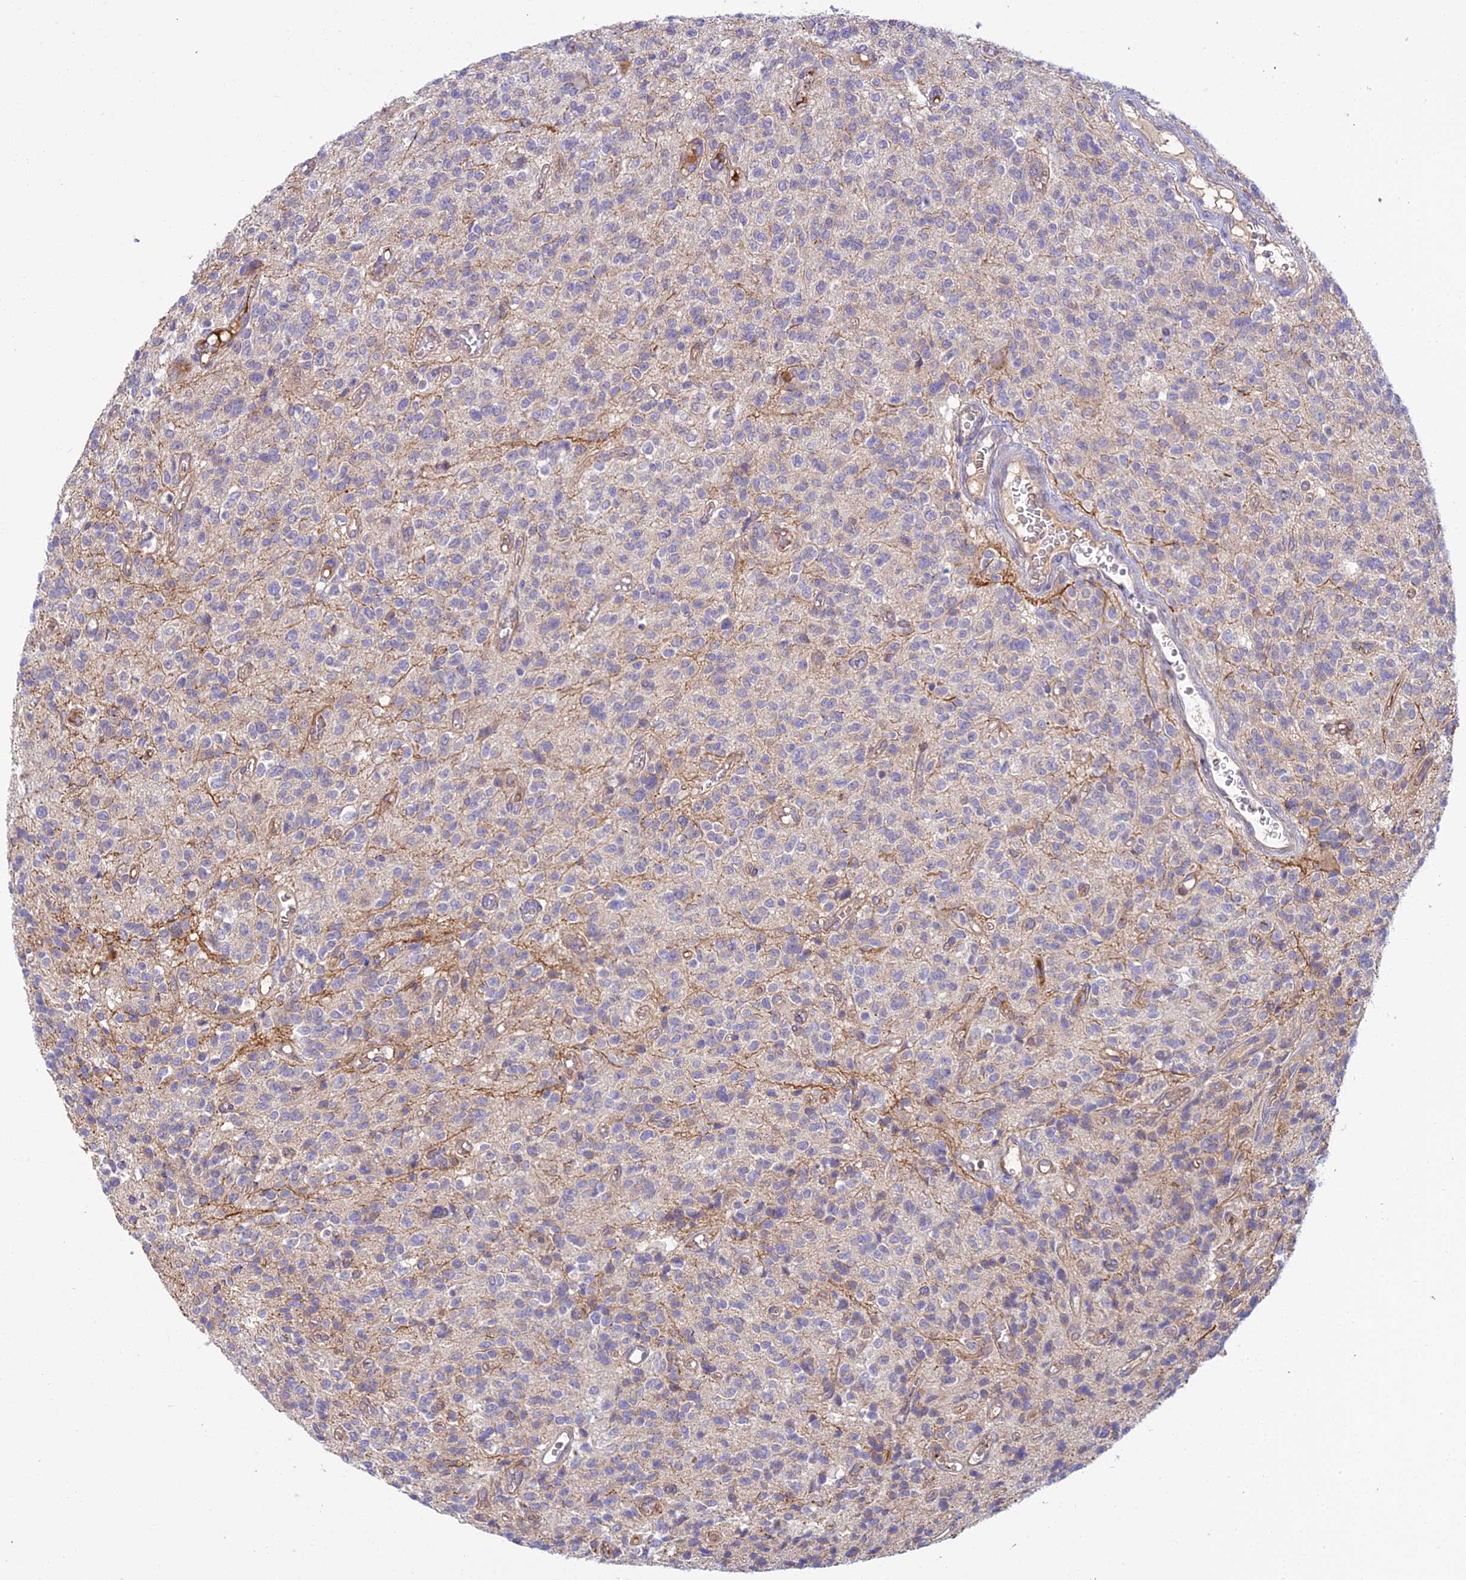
{"staining": {"intensity": "weak", "quantity": "<25%", "location": "cytoplasmic/membranous"}, "tissue": "glioma", "cell_type": "Tumor cells", "image_type": "cancer", "snomed": [{"axis": "morphology", "description": "Glioma, malignant, High grade"}, {"axis": "topography", "description": "Brain"}], "caption": "Glioma was stained to show a protein in brown. There is no significant staining in tumor cells.", "gene": "DUS2", "patient": {"sex": "male", "age": 34}}